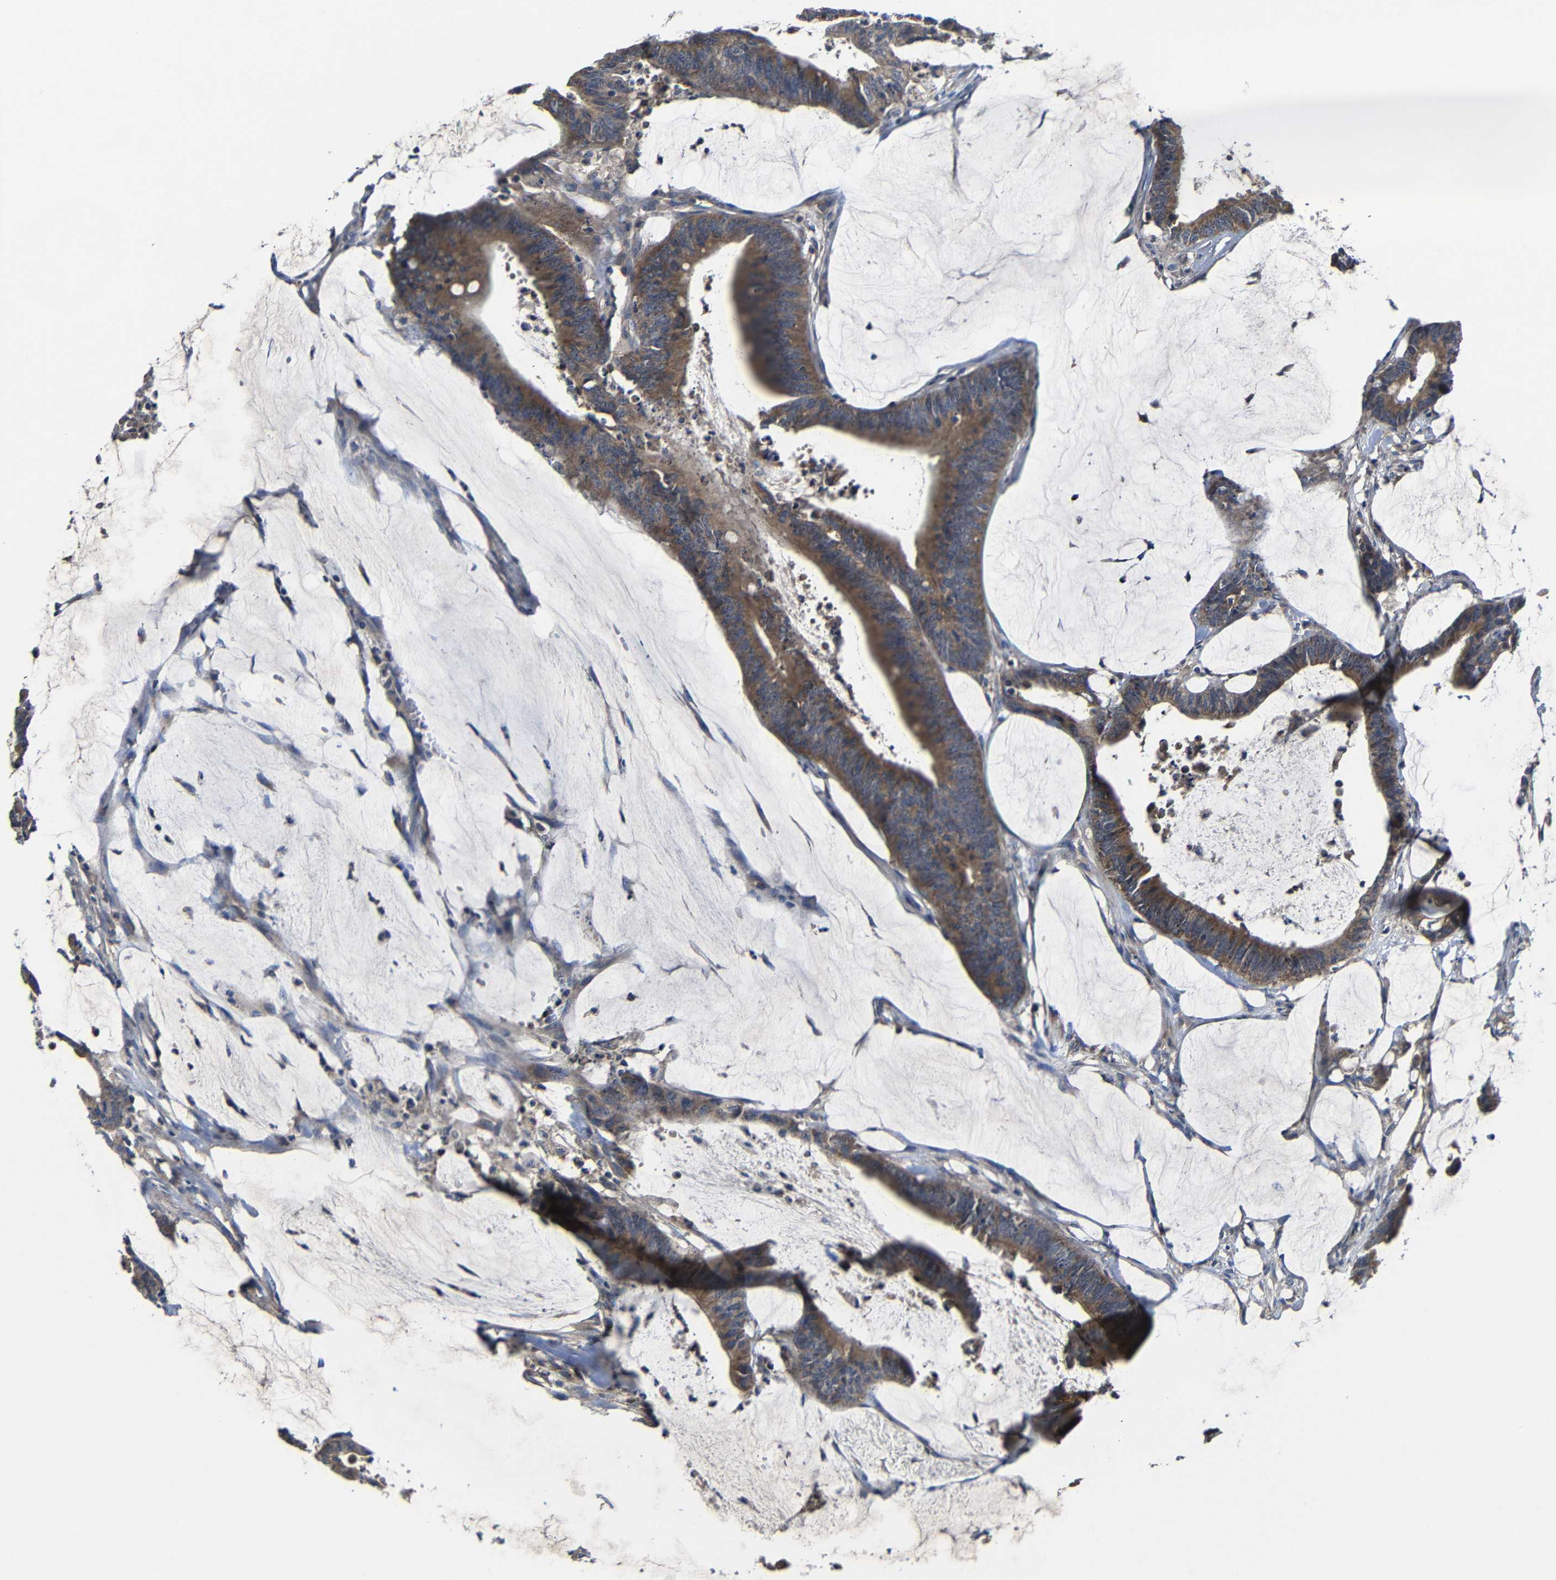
{"staining": {"intensity": "moderate", "quantity": ">75%", "location": "cytoplasmic/membranous"}, "tissue": "colorectal cancer", "cell_type": "Tumor cells", "image_type": "cancer", "snomed": [{"axis": "morphology", "description": "Adenocarcinoma, NOS"}, {"axis": "topography", "description": "Rectum"}], "caption": "Immunohistochemistry of colorectal cancer exhibits medium levels of moderate cytoplasmic/membranous expression in about >75% of tumor cells.", "gene": "LPAR5", "patient": {"sex": "female", "age": 66}}